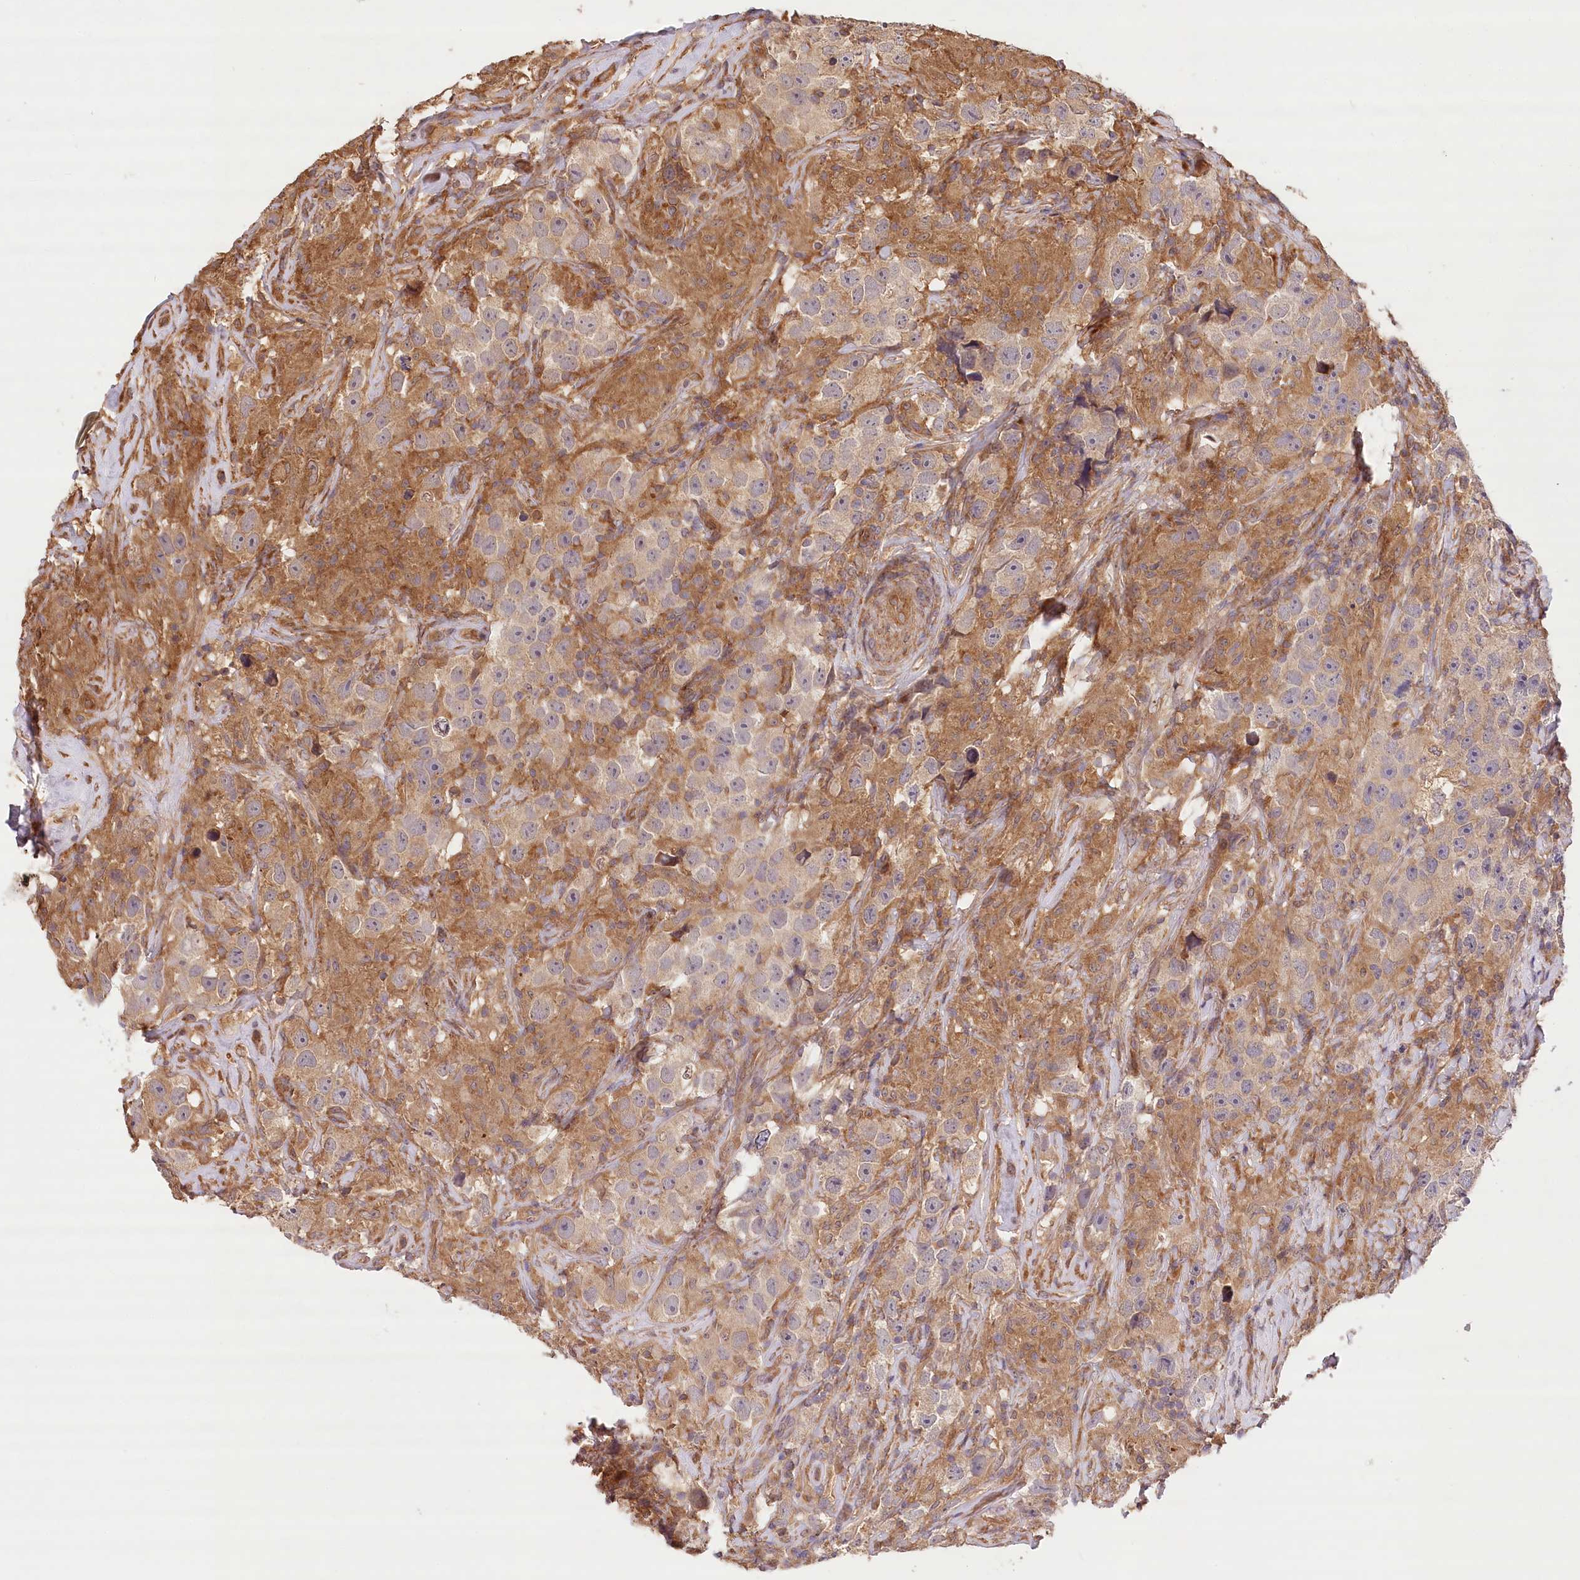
{"staining": {"intensity": "weak", "quantity": ">75%", "location": "cytoplasmic/membranous"}, "tissue": "testis cancer", "cell_type": "Tumor cells", "image_type": "cancer", "snomed": [{"axis": "morphology", "description": "Seminoma, NOS"}, {"axis": "topography", "description": "Testis"}], "caption": "IHC photomicrograph of neoplastic tissue: human testis seminoma stained using immunohistochemistry shows low levels of weak protein expression localized specifically in the cytoplasmic/membranous of tumor cells, appearing as a cytoplasmic/membranous brown color.", "gene": "LSS", "patient": {"sex": "male", "age": 49}}